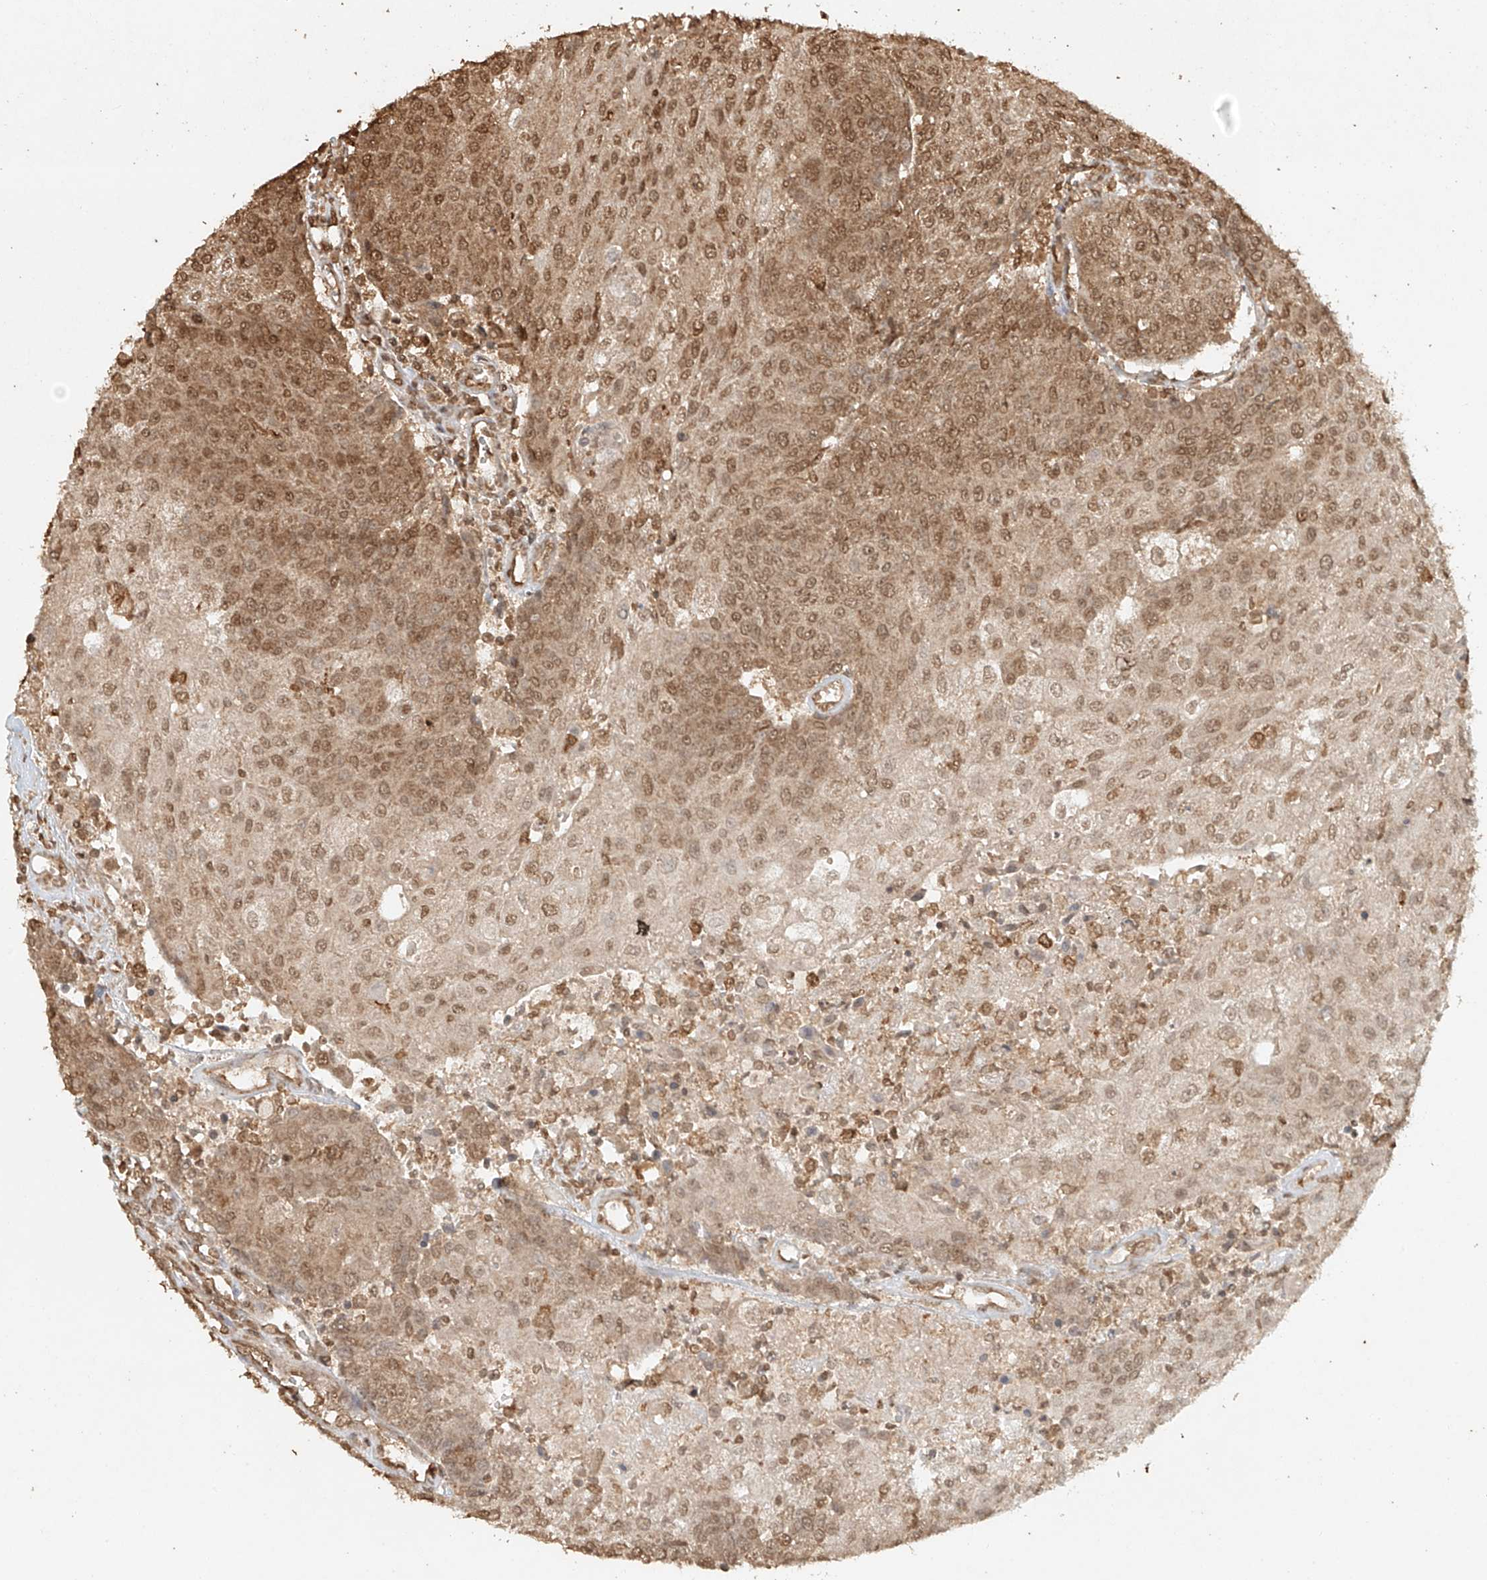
{"staining": {"intensity": "moderate", "quantity": ">75%", "location": "cytoplasmic/membranous,nuclear"}, "tissue": "urothelial cancer", "cell_type": "Tumor cells", "image_type": "cancer", "snomed": [{"axis": "morphology", "description": "Urothelial carcinoma, High grade"}, {"axis": "topography", "description": "Urinary bladder"}], "caption": "Moderate cytoplasmic/membranous and nuclear protein positivity is appreciated in about >75% of tumor cells in urothelial carcinoma (high-grade). The staining was performed using DAB (3,3'-diaminobenzidine), with brown indicating positive protein expression. Nuclei are stained blue with hematoxylin.", "gene": "TIGAR", "patient": {"sex": "female", "age": 85}}